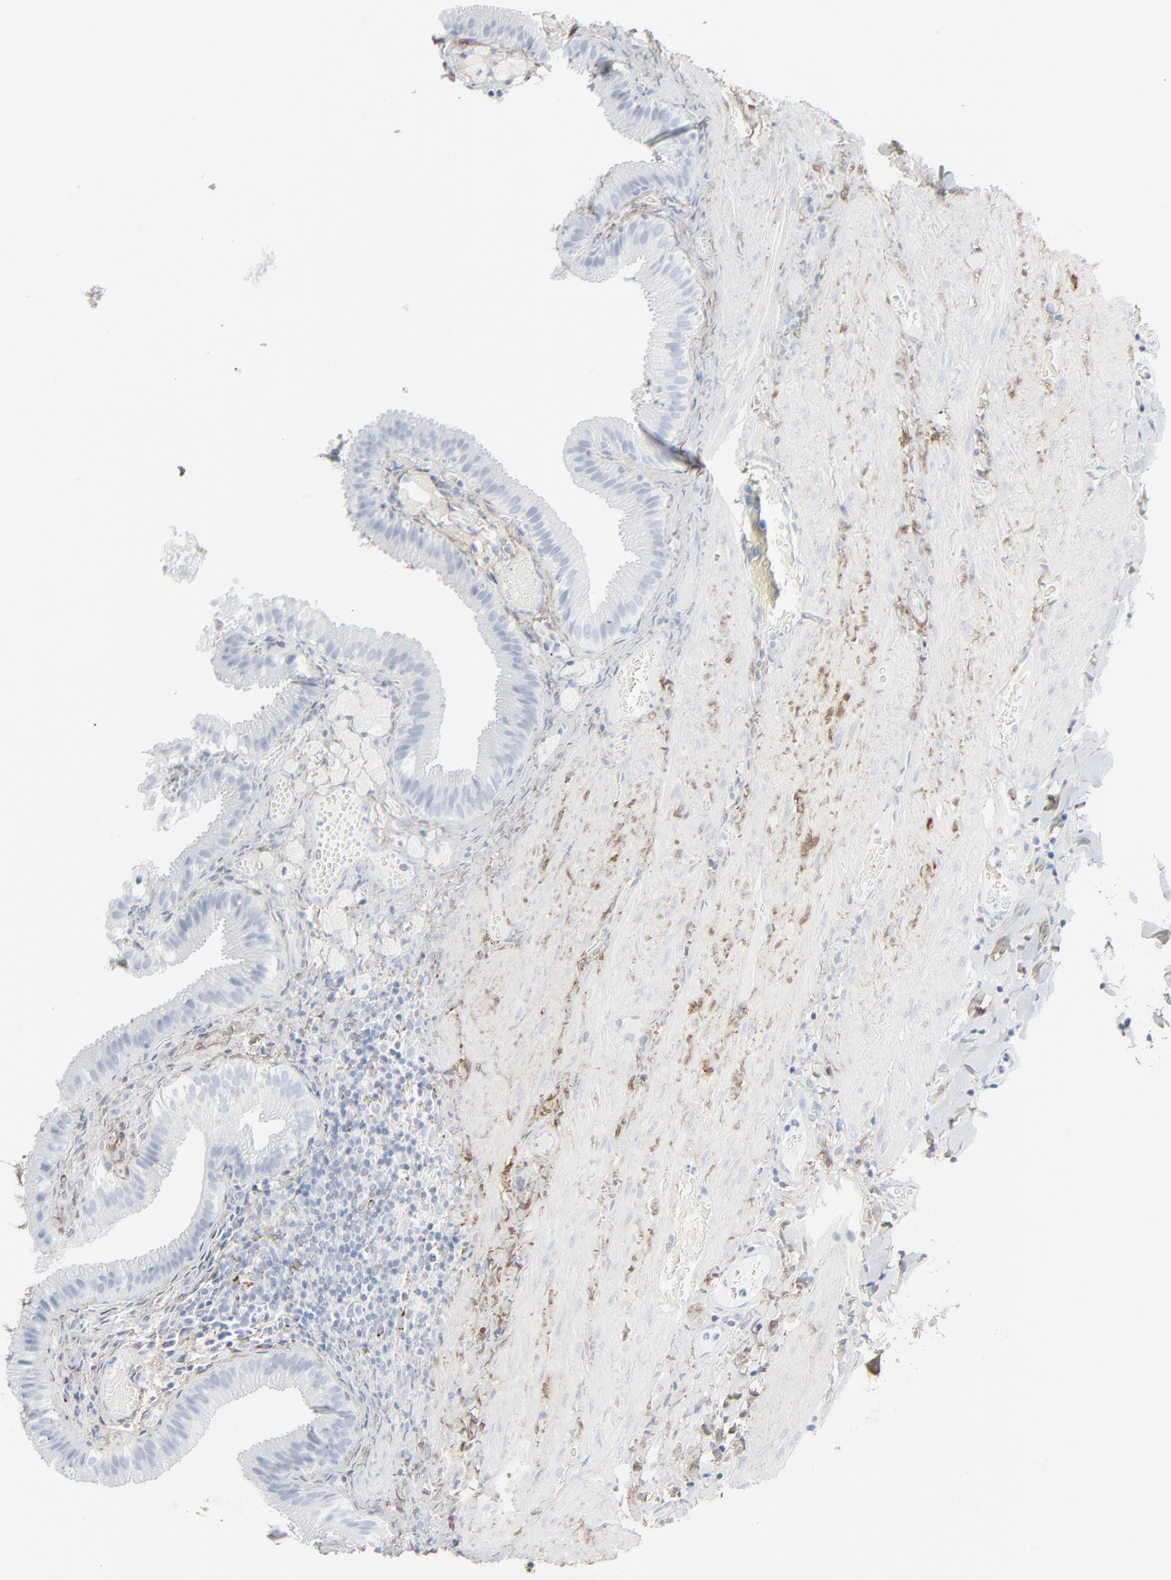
{"staining": {"intensity": "negative", "quantity": "none", "location": "none"}, "tissue": "gallbladder", "cell_type": "Glandular cells", "image_type": "normal", "snomed": [{"axis": "morphology", "description": "Normal tissue, NOS"}, {"axis": "topography", "description": "Gallbladder"}], "caption": "This micrograph is of unremarkable gallbladder stained with immunohistochemistry to label a protein in brown with the nuclei are counter-stained blue. There is no positivity in glandular cells. Brightfield microscopy of immunohistochemistry stained with DAB (brown) and hematoxylin (blue), captured at high magnification.", "gene": "BGN", "patient": {"sex": "female", "age": 24}}